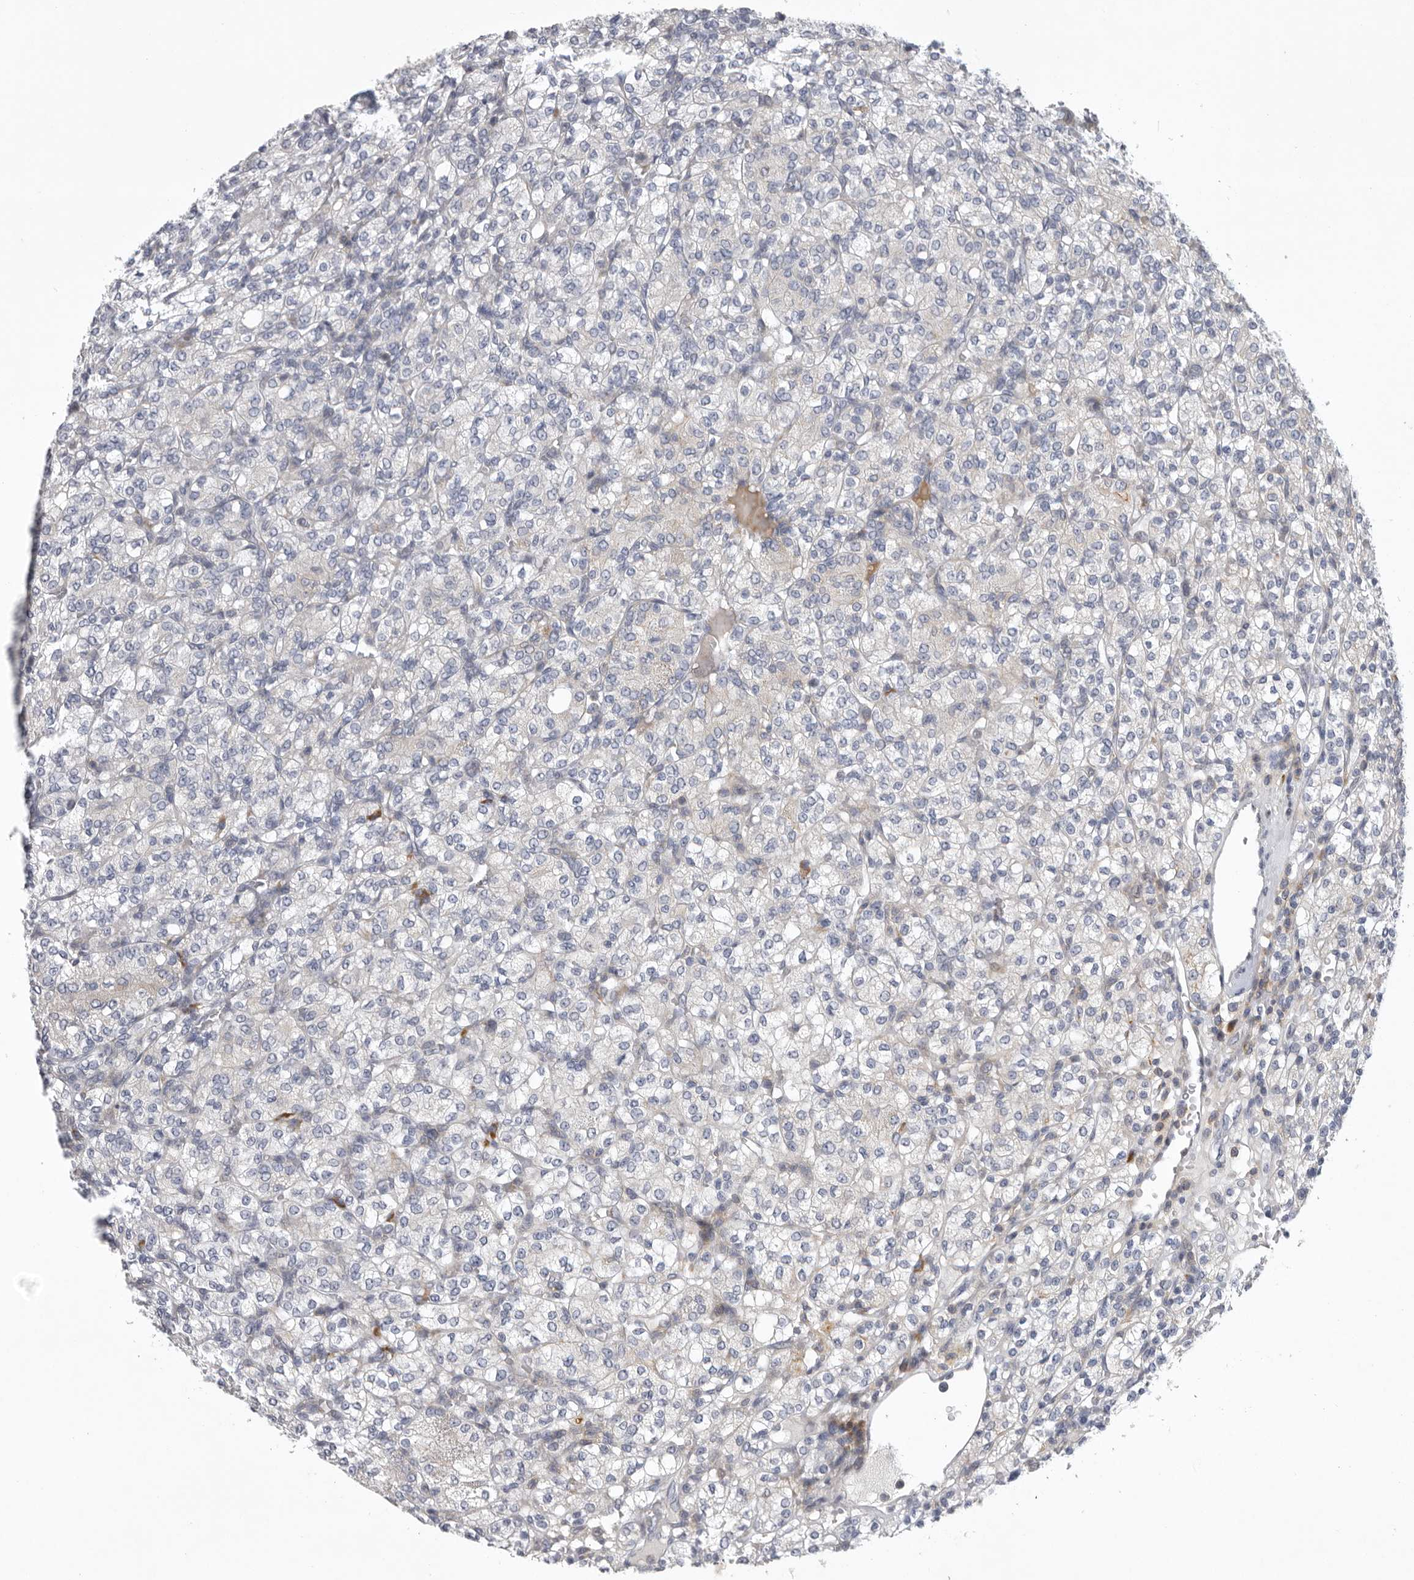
{"staining": {"intensity": "negative", "quantity": "none", "location": "none"}, "tissue": "renal cancer", "cell_type": "Tumor cells", "image_type": "cancer", "snomed": [{"axis": "morphology", "description": "Adenocarcinoma, NOS"}, {"axis": "topography", "description": "Kidney"}], "caption": "Immunohistochemistry (IHC) histopathology image of renal adenocarcinoma stained for a protein (brown), which displays no staining in tumor cells.", "gene": "USP24", "patient": {"sex": "male", "age": 77}}